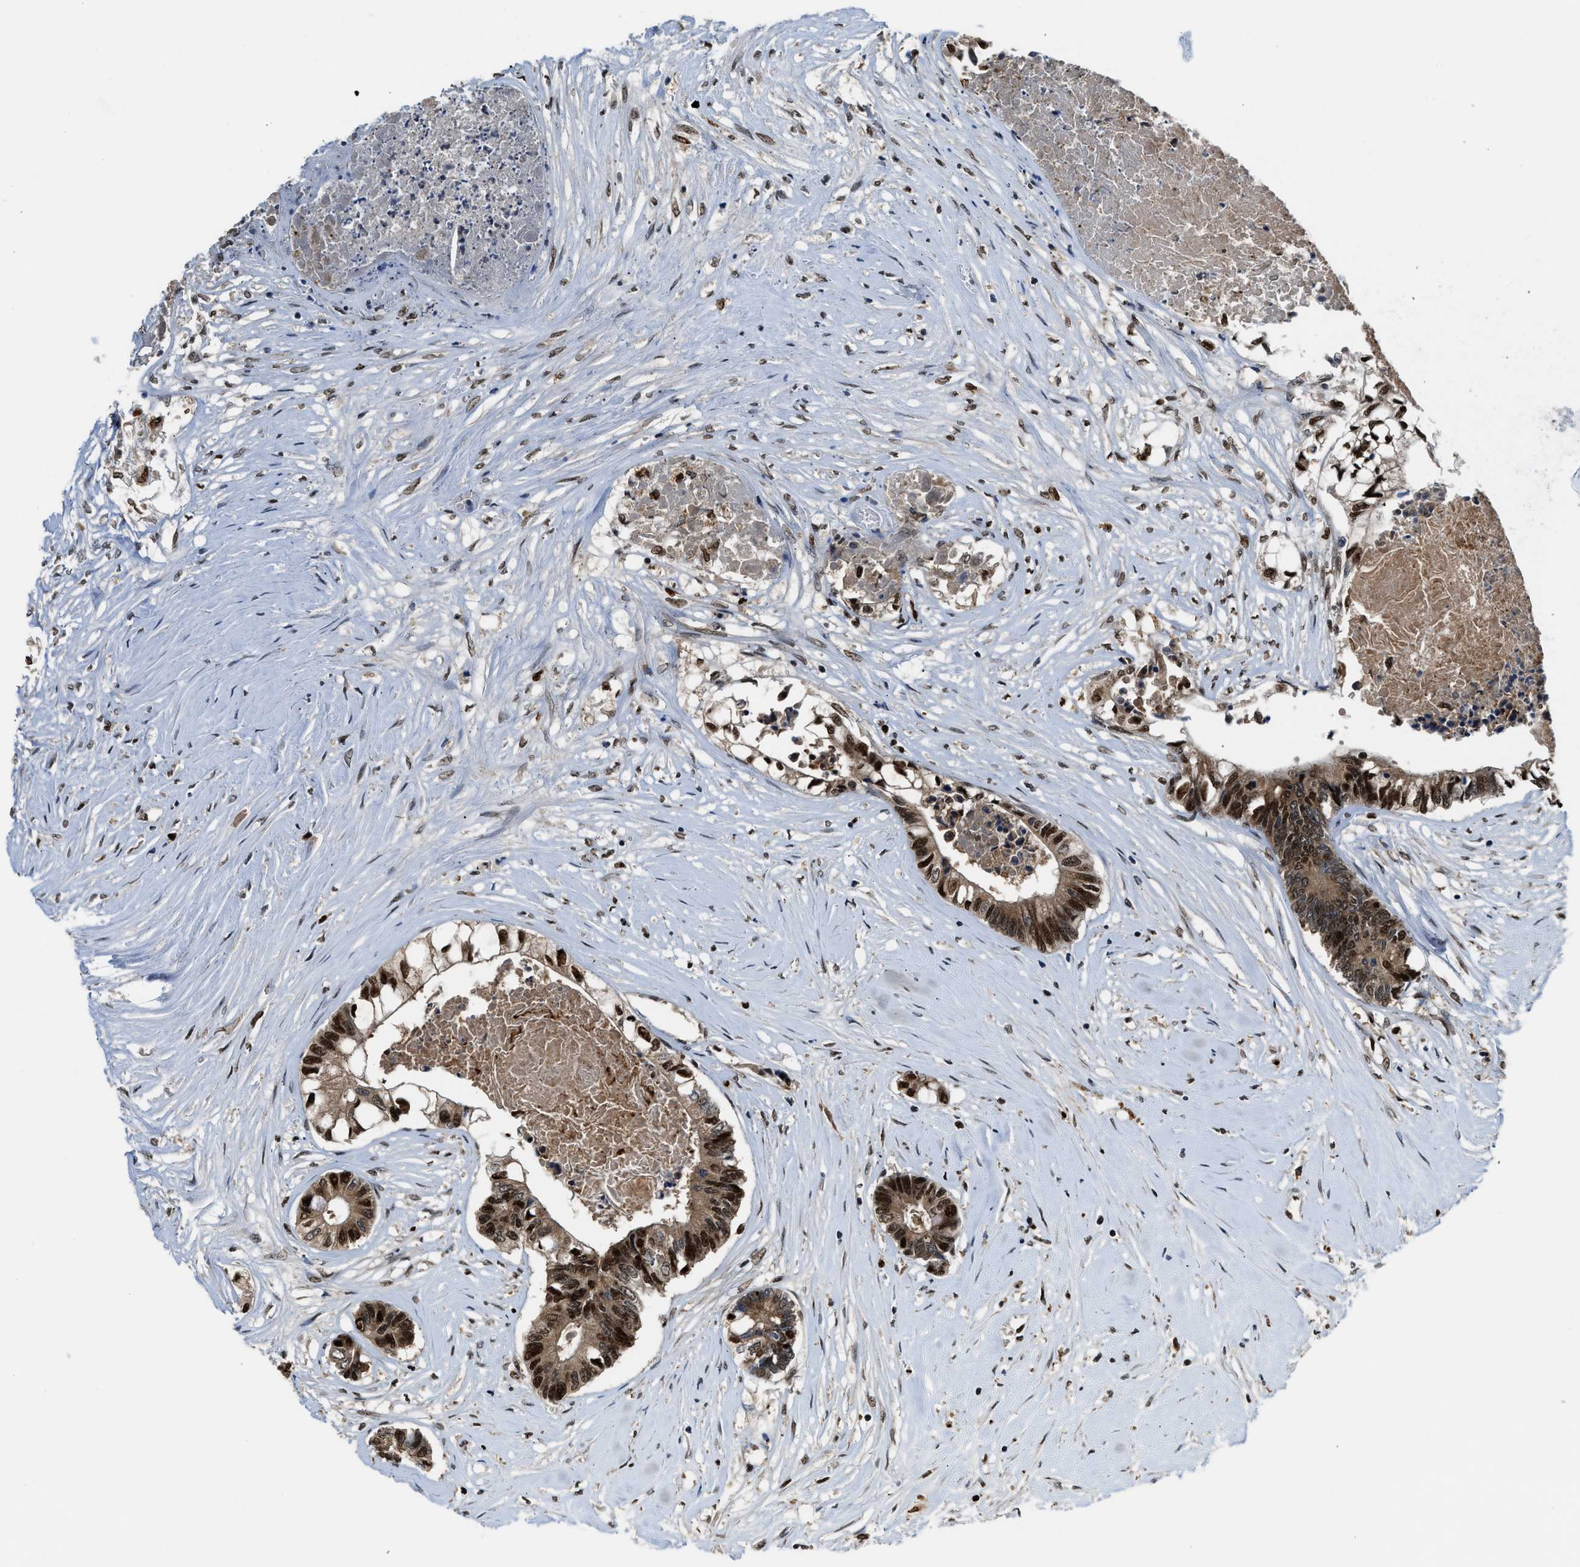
{"staining": {"intensity": "strong", "quantity": ">75%", "location": "nuclear"}, "tissue": "colorectal cancer", "cell_type": "Tumor cells", "image_type": "cancer", "snomed": [{"axis": "morphology", "description": "Adenocarcinoma, NOS"}, {"axis": "topography", "description": "Colon"}], "caption": "A brown stain shows strong nuclear staining of a protein in adenocarcinoma (colorectal) tumor cells.", "gene": "ALX1", "patient": {"sex": "male", "age": 56}}